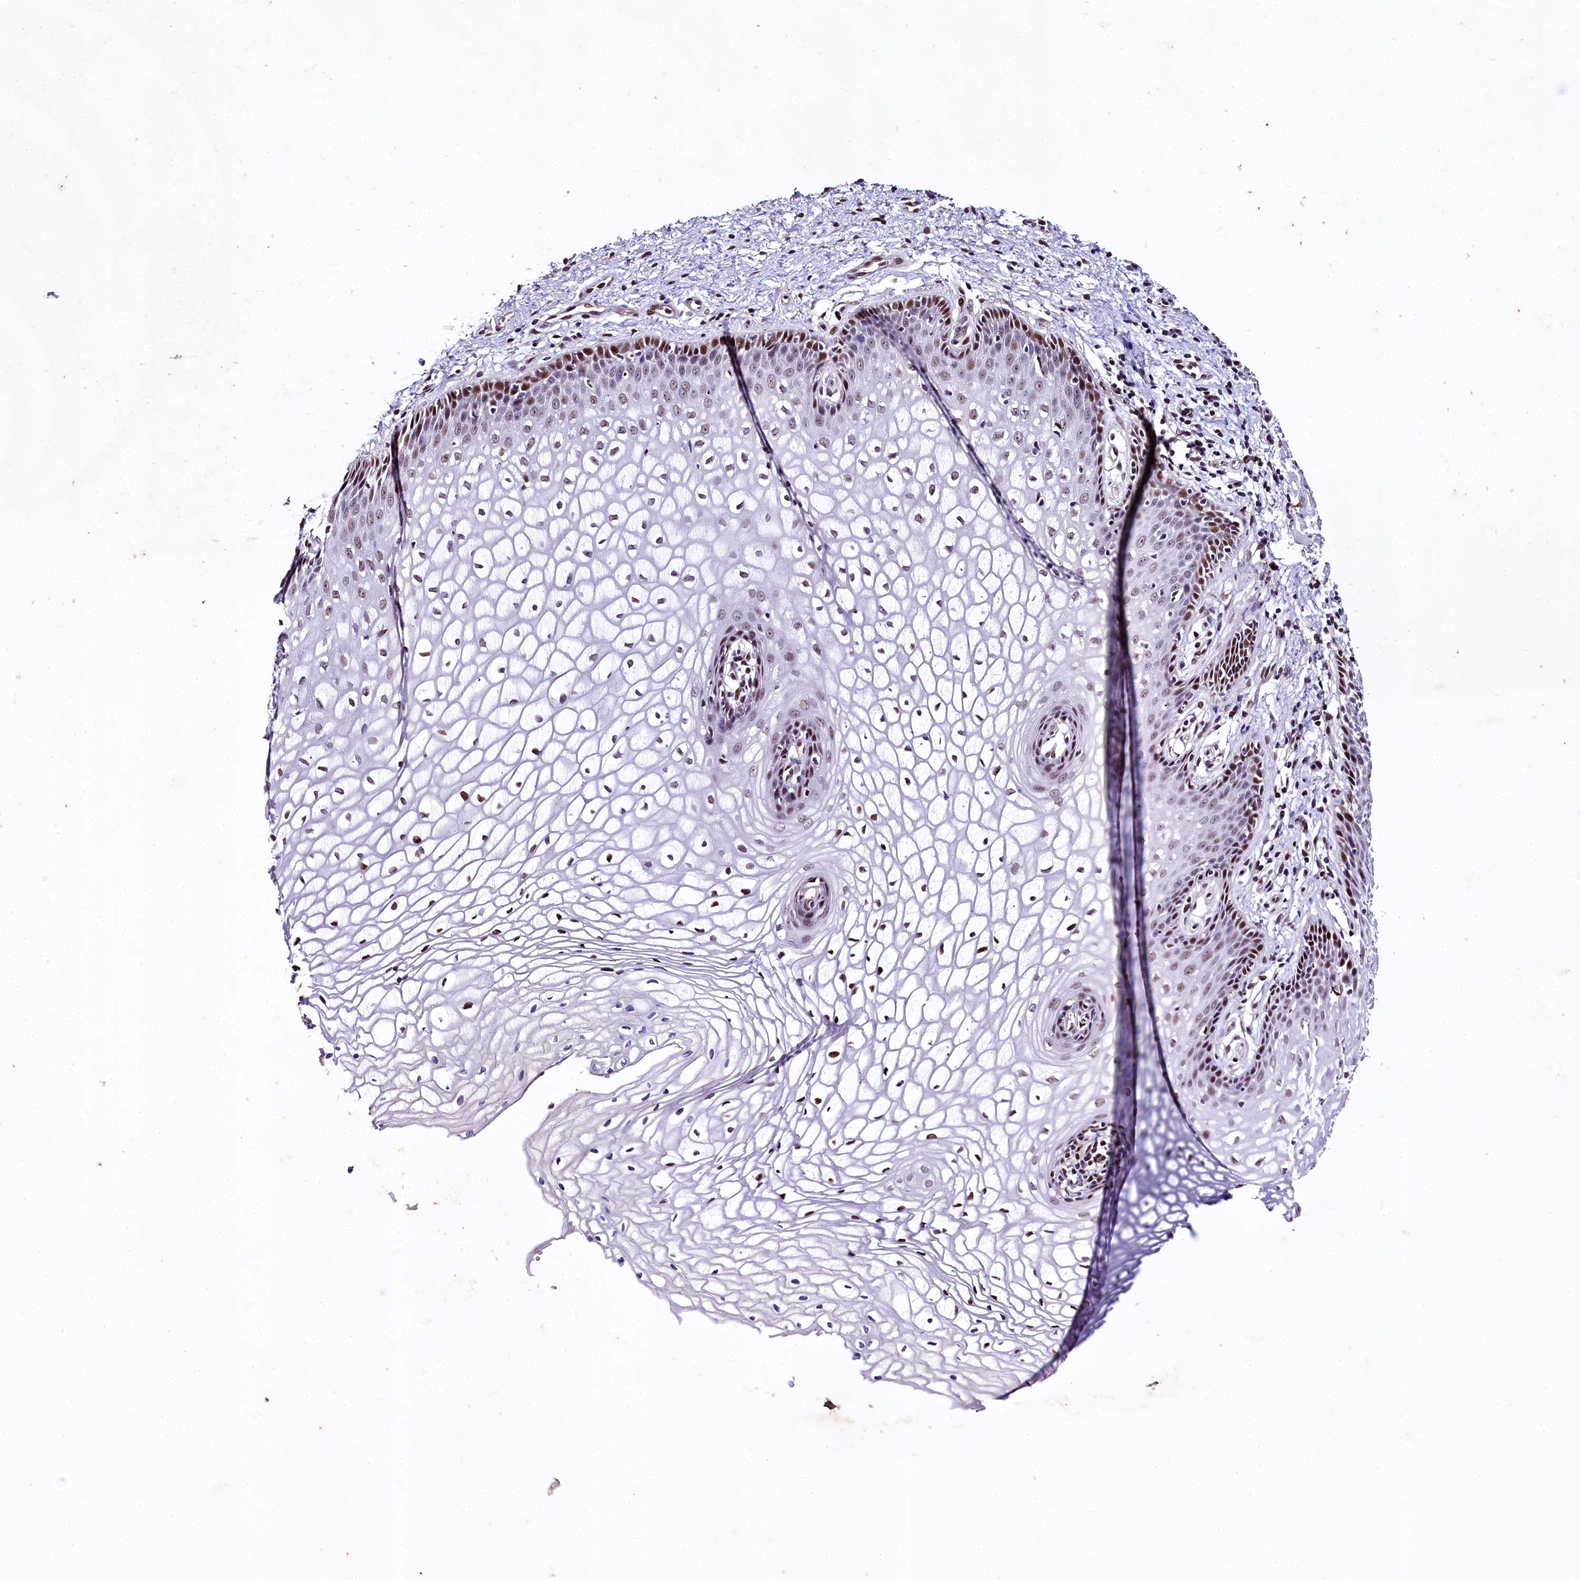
{"staining": {"intensity": "moderate", "quantity": ">75%", "location": "nuclear"}, "tissue": "vagina", "cell_type": "Squamous epithelial cells", "image_type": "normal", "snomed": [{"axis": "morphology", "description": "Normal tissue, NOS"}, {"axis": "topography", "description": "Vagina"}], "caption": "Vagina was stained to show a protein in brown. There is medium levels of moderate nuclear staining in about >75% of squamous epithelial cells.", "gene": "SAMD10", "patient": {"sex": "female", "age": 34}}